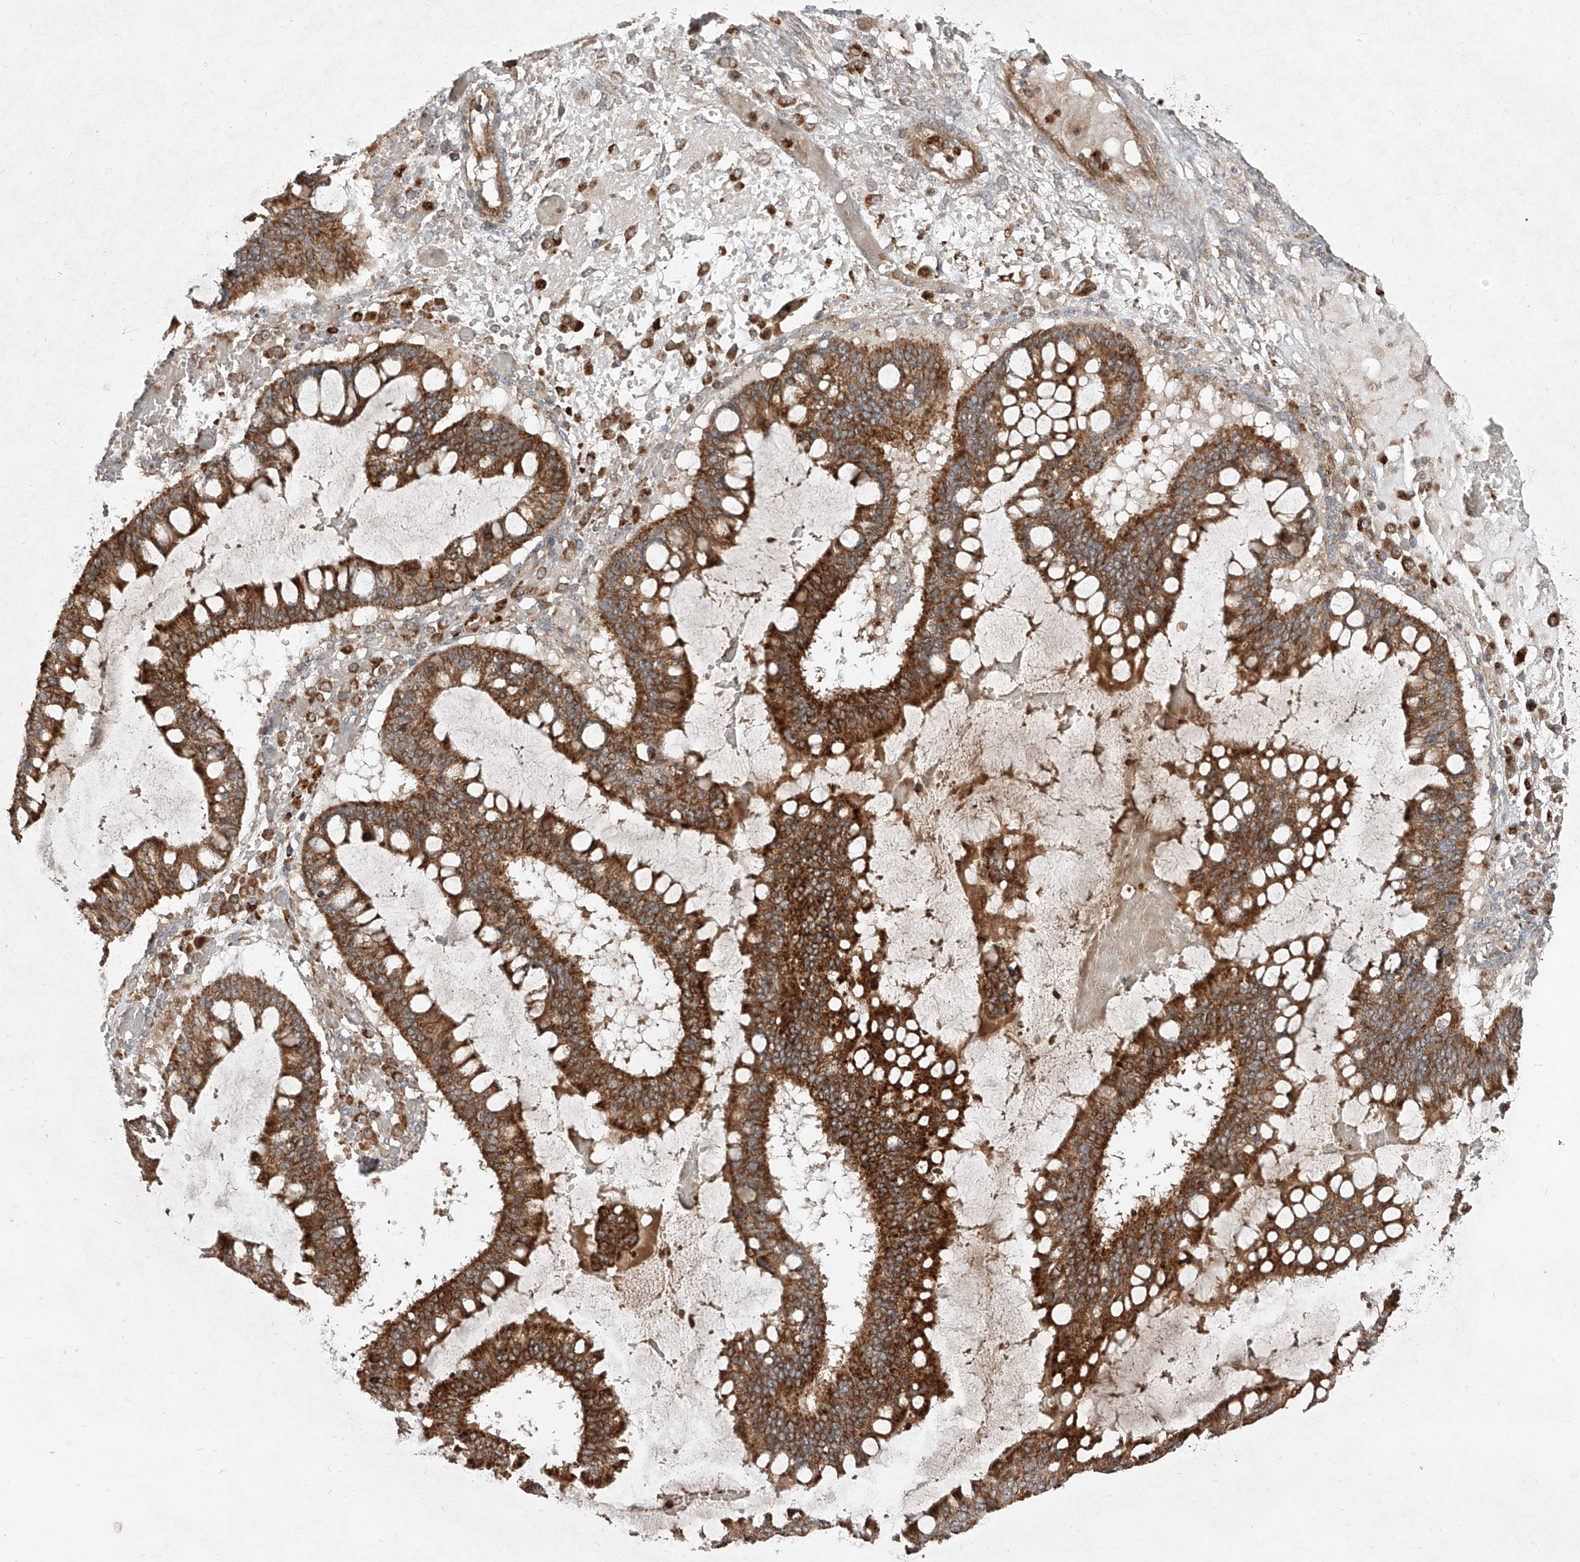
{"staining": {"intensity": "strong", "quantity": ">75%", "location": "cytoplasmic/membranous"}, "tissue": "ovarian cancer", "cell_type": "Tumor cells", "image_type": "cancer", "snomed": [{"axis": "morphology", "description": "Cystadenocarcinoma, mucinous, NOS"}, {"axis": "topography", "description": "Ovary"}], "caption": "Immunohistochemistry (DAB (3,3'-diaminobenzidine)) staining of ovarian cancer demonstrates strong cytoplasmic/membranous protein expression in approximately >75% of tumor cells.", "gene": "AIM2", "patient": {"sex": "female", "age": 73}}